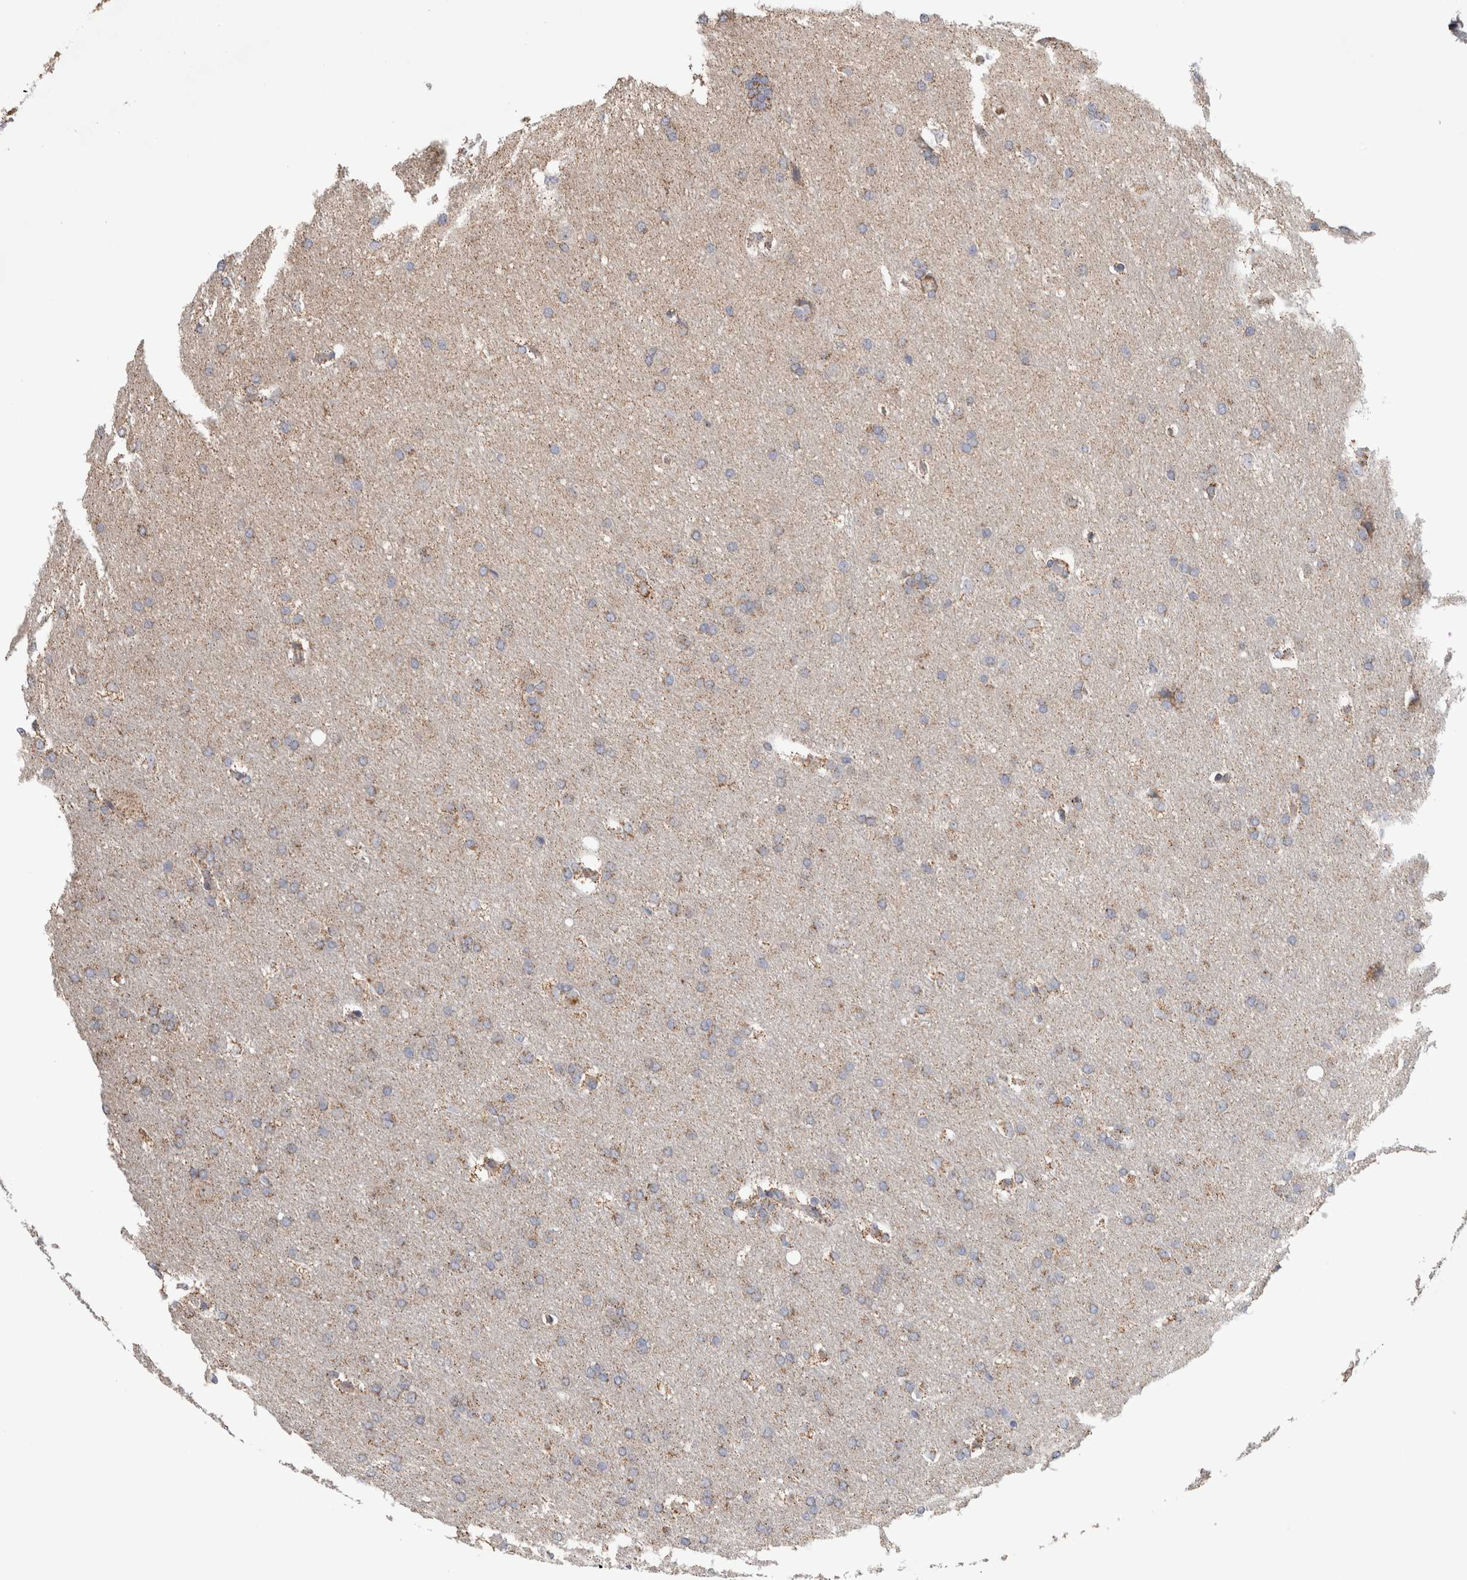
{"staining": {"intensity": "weak", "quantity": "<25%", "location": "cytoplasmic/membranous"}, "tissue": "glioma", "cell_type": "Tumor cells", "image_type": "cancer", "snomed": [{"axis": "morphology", "description": "Glioma, malignant, Low grade"}, {"axis": "topography", "description": "Brain"}], "caption": "An IHC image of low-grade glioma (malignant) is shown. There is no staining in tumor cells of low-grade glioma (malignant).", "gene": "ST8SIA1", "patient": {"sex": "female", "age": 37}}